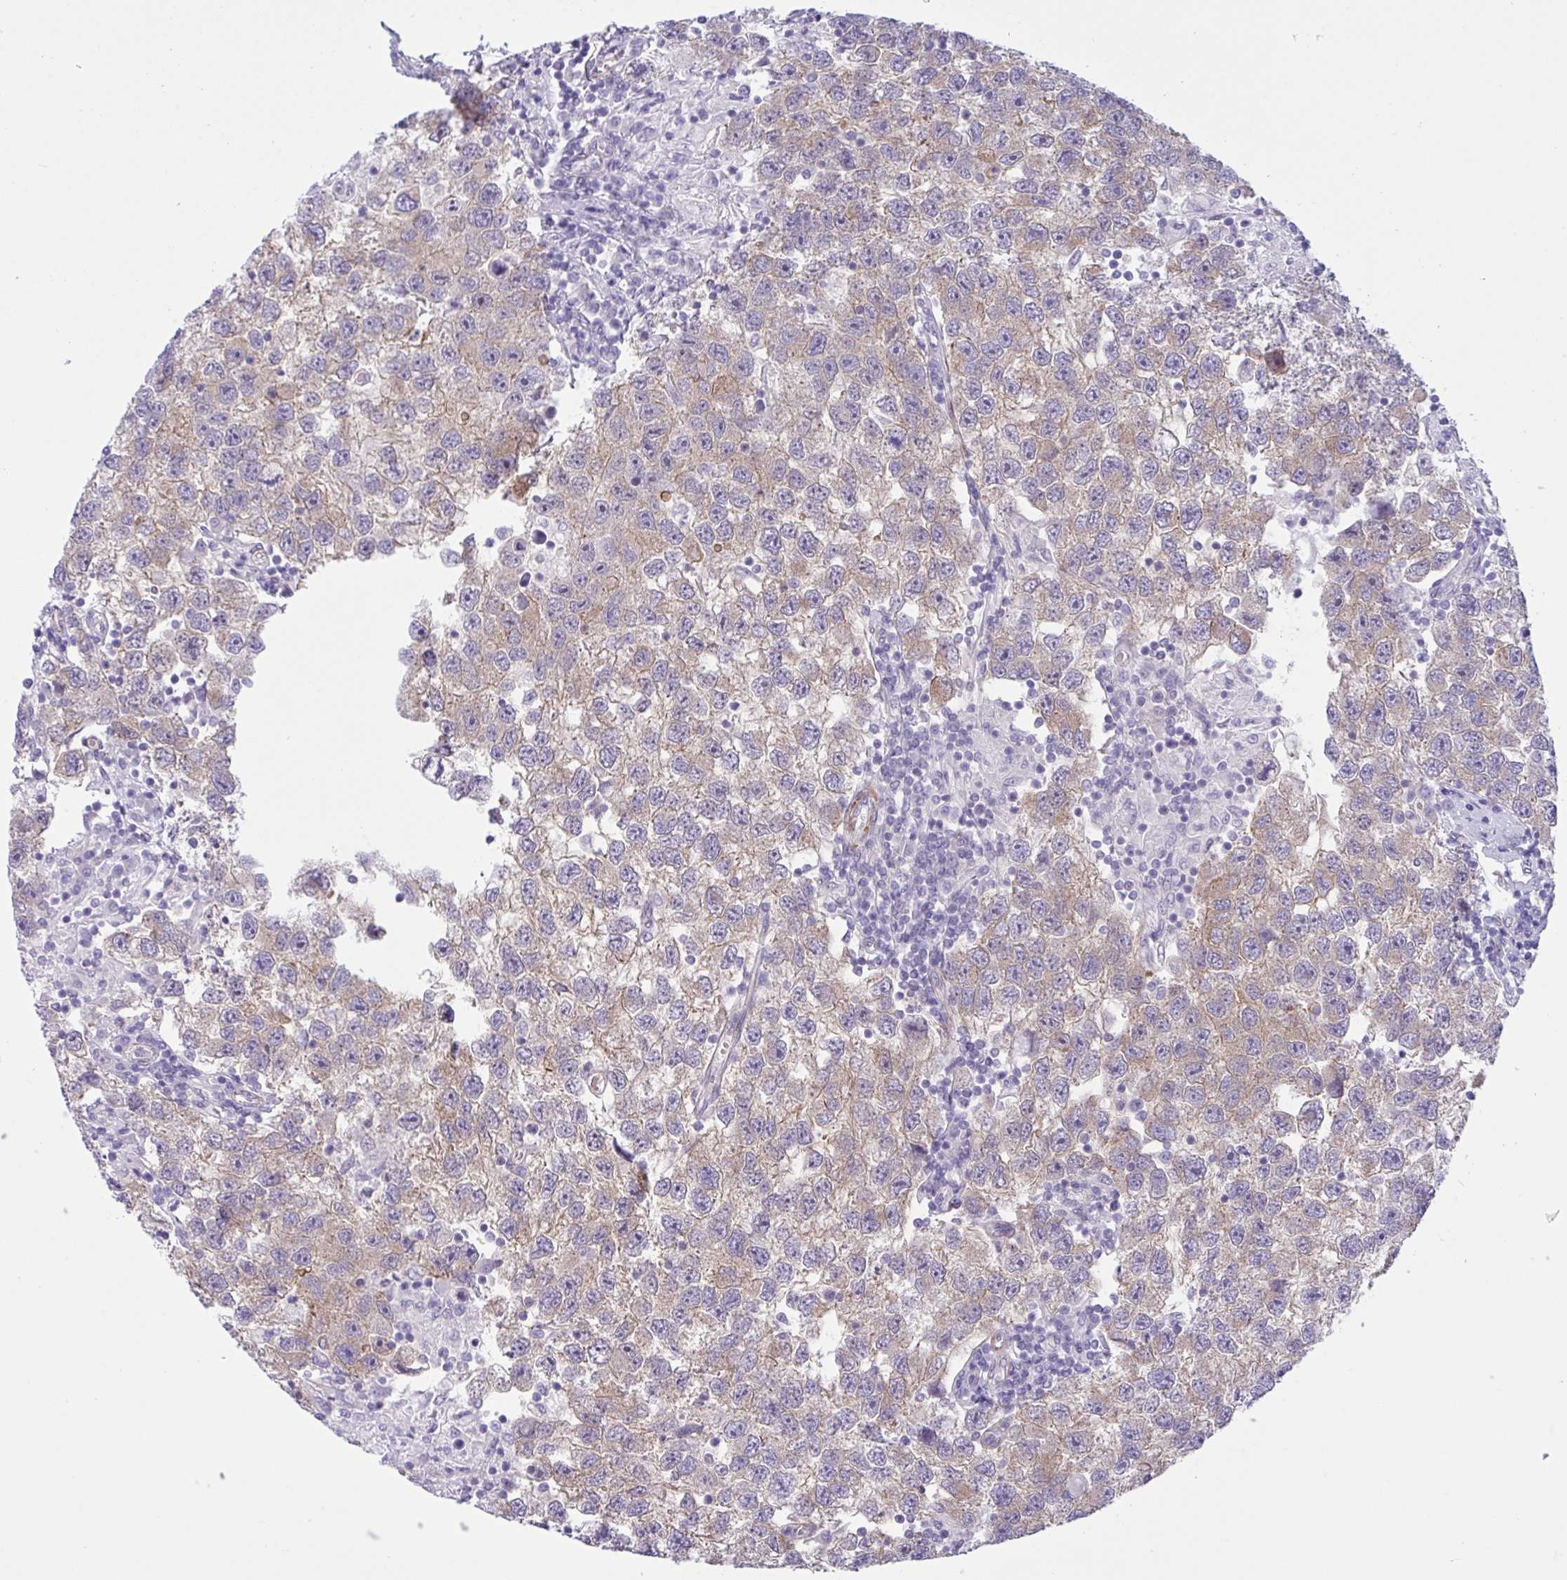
{"staining": {"intensity": "weak", "quantity": ">75%", "location": "cytoplasmic/membranous"}, "tissue": "testis cancer", "cell_type": "Tumor cells", "image_type": "cancer", "snomed": [{"axis": "morphology", "description": "Seminoma, NOS"}, {"axis": "topography", "description": "Testis"}], "caption": "Tumor cells exhibit weak cytoplasmic/membranous positivity in about >75% of cells in seminoma (testis).", "gene": "AHCYL2", "patient": {"sex": "male", "age": 26}}